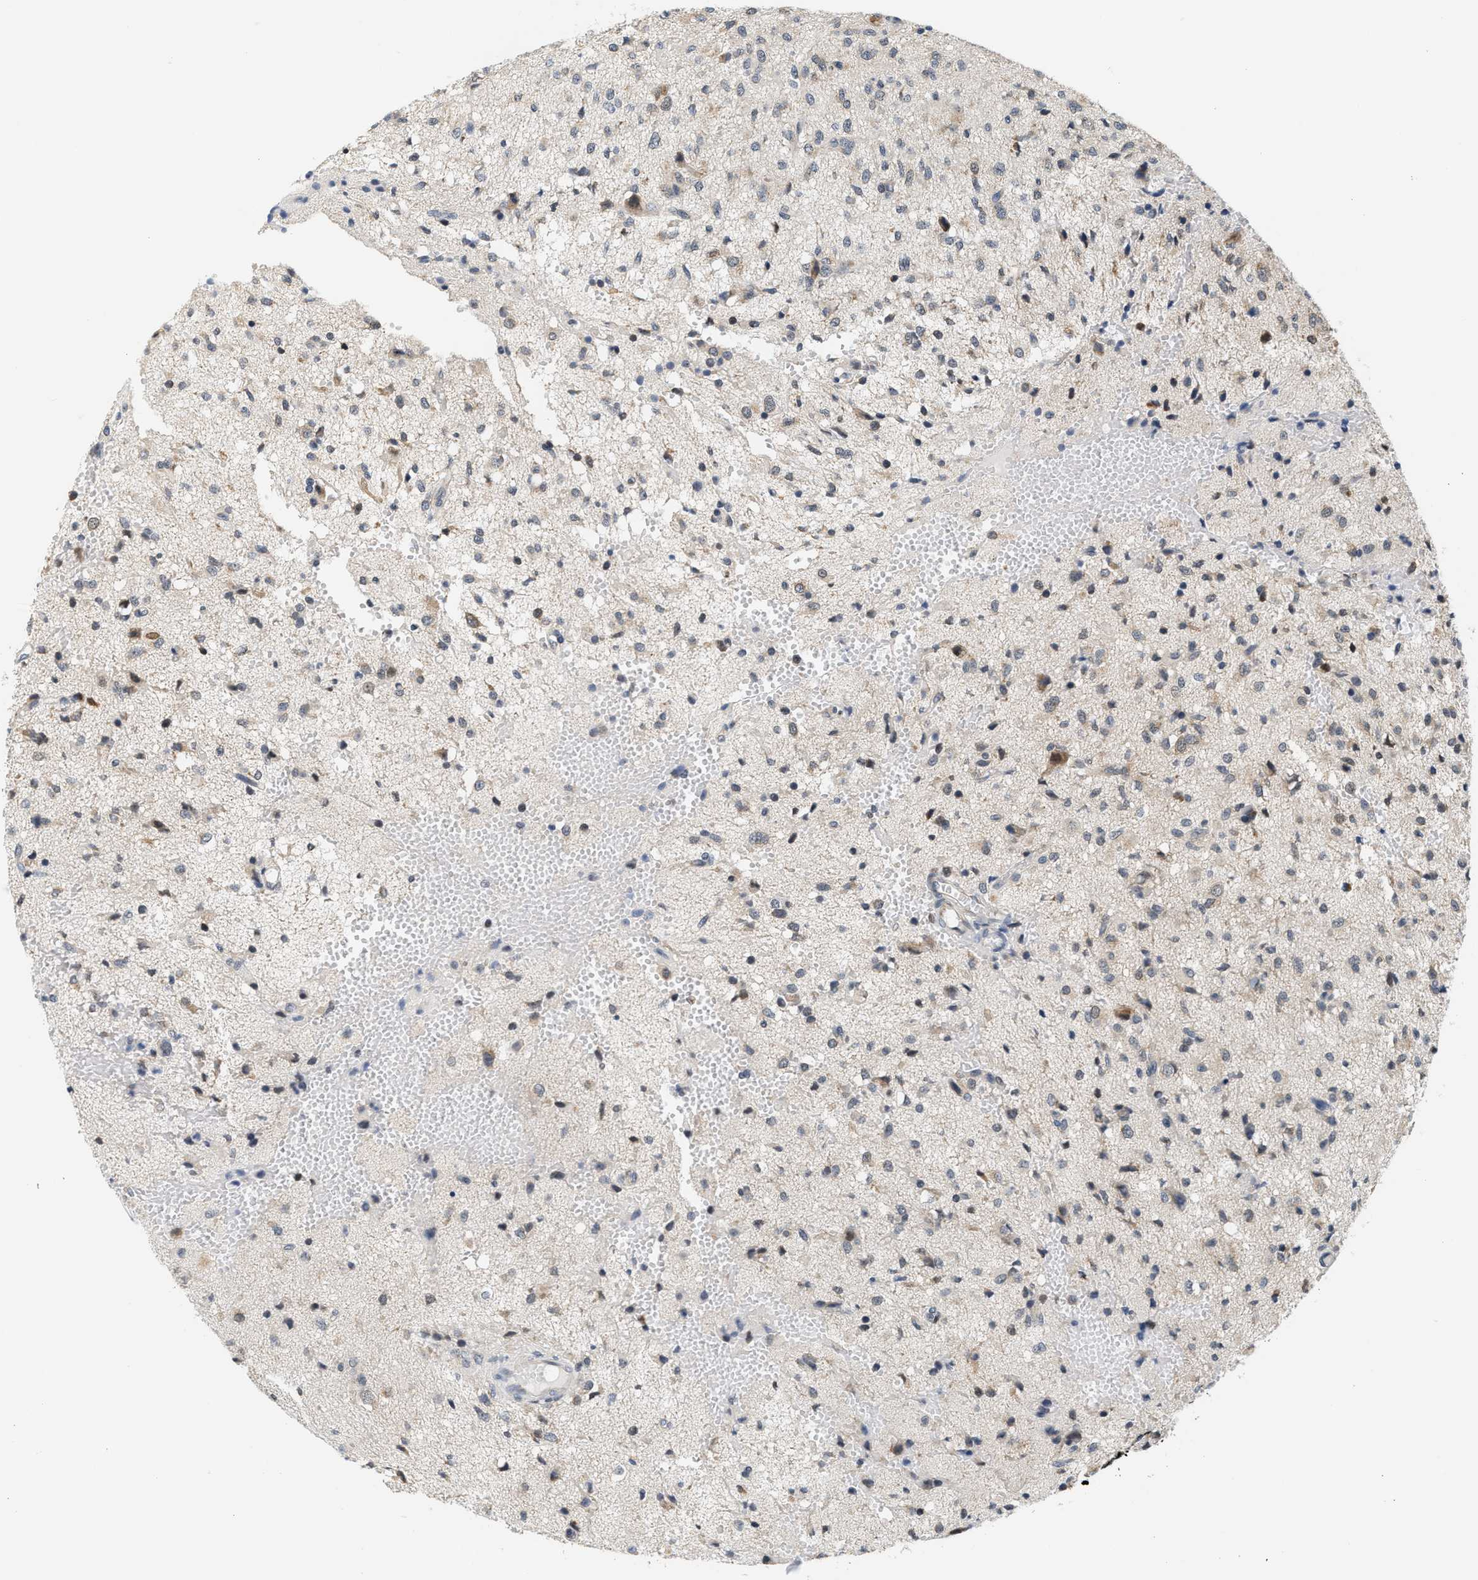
{"staining": {"intensity": "weak", "quantity": "<25%", "location": "cytoplasmic/membranous"}, "tissue": "glioma", "cell_type": "Tumor cells", "image_type": "cancer", "snomed": [{"axis": "morphology", "description": "Glioma, malignant, High grade"}, {"axis": "topography", "description": "Brain"}], "caption": "Glioma stained for a protein using immunohistochemistry (IHC) exhibits no positivity tumor cells.", "gene": "GIGYF1", "patient": {"sex": "female", "age": 59}}